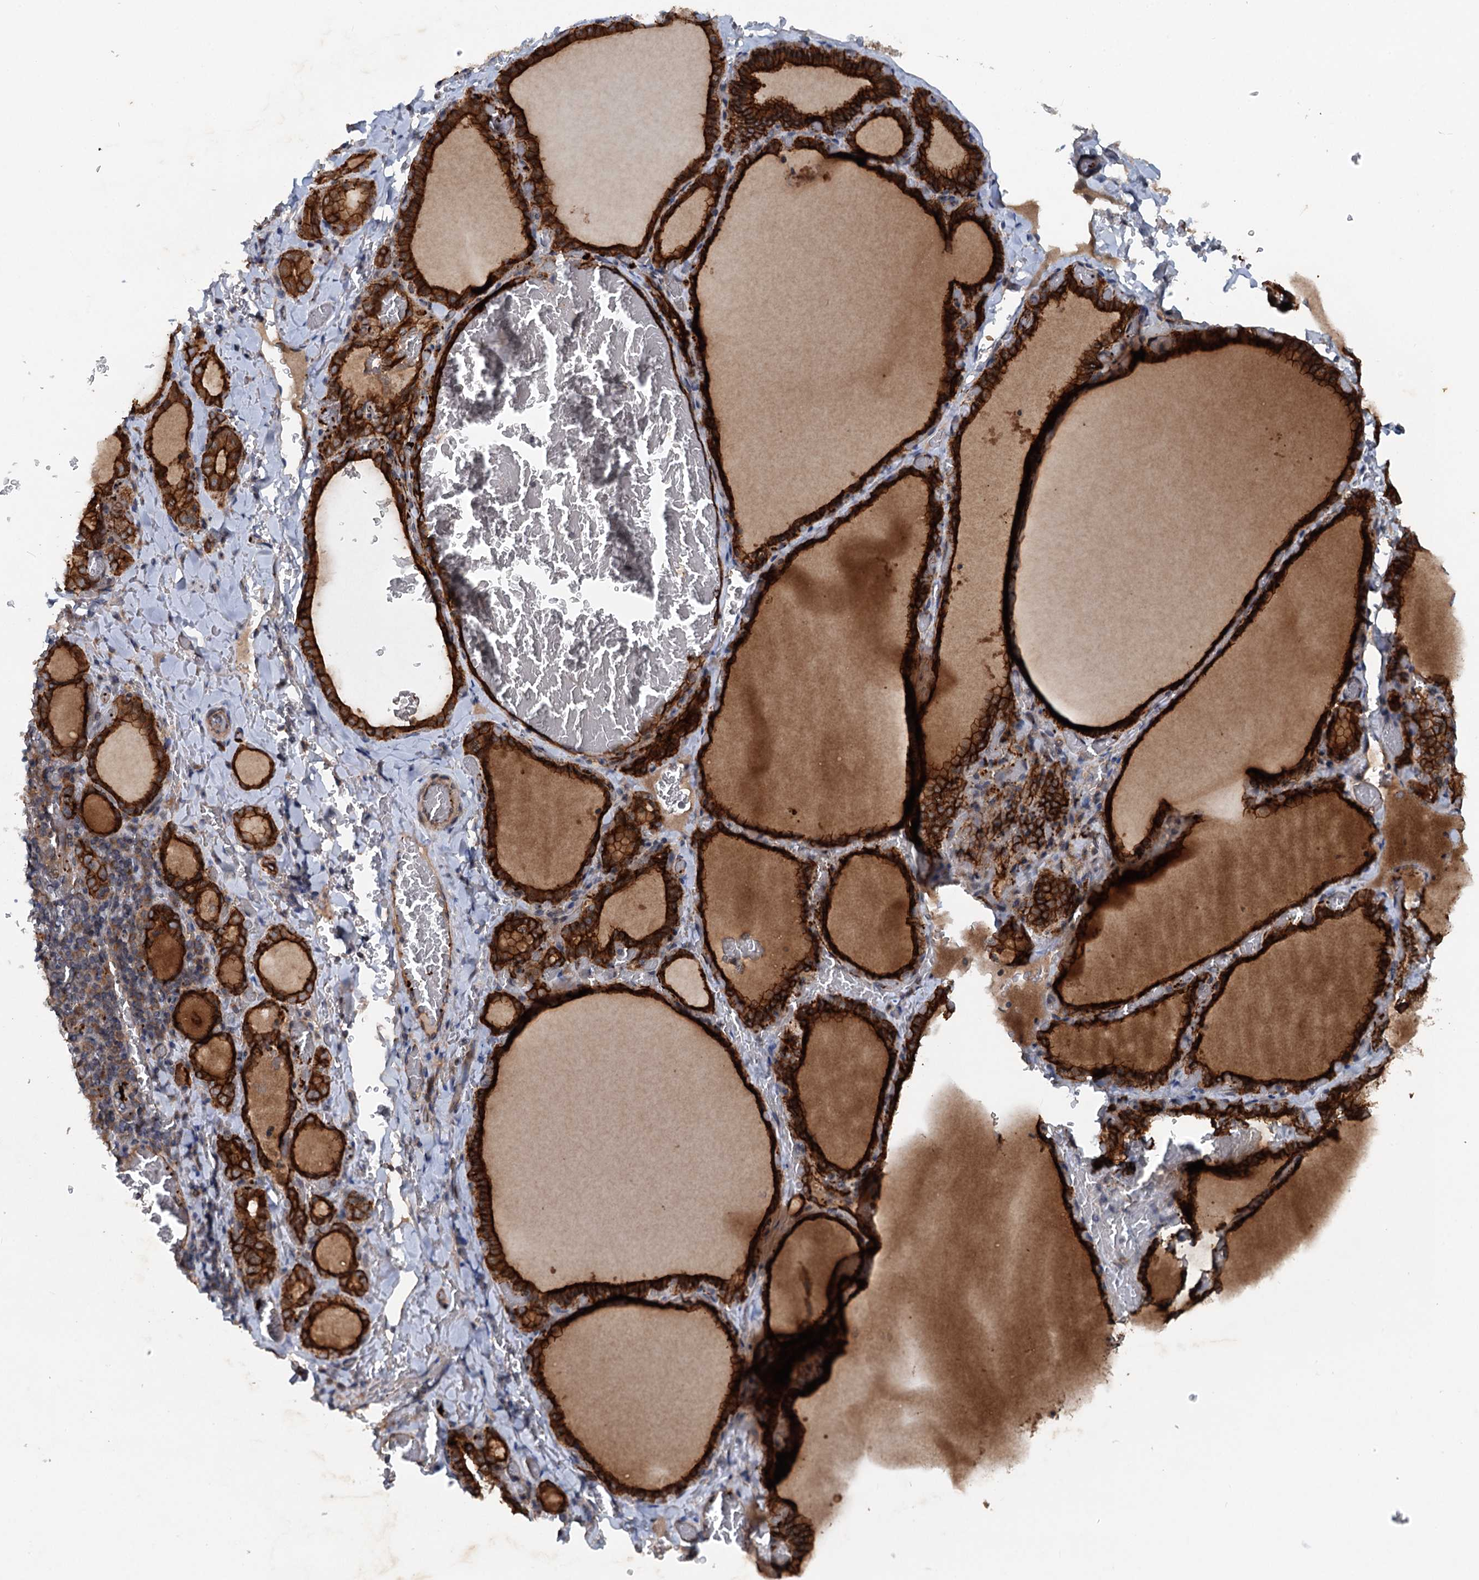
{"staining": {"intensity": "strong", "quantity": ">75%", "location": "cytoplasmic/membranous"}, "tissue": "thyroid gland", "cell_type": "Glandular cells", "image_type": "normal", "snomed": [{"axis": "morphology", "description": "Normal tissue, NOS"}, {"axis": "topography", "description": "Thyroid gland"}], "caption": "Immunohistochemistry image of unremarkable thyroid gland stained for a protein (brown), which exhibits high levels of strong cytoplasmic/membranous staining in approximately >75% of glandular cells.", "gene": "N4BP2L2", "patient": {"sex": "female", "age": 39}}